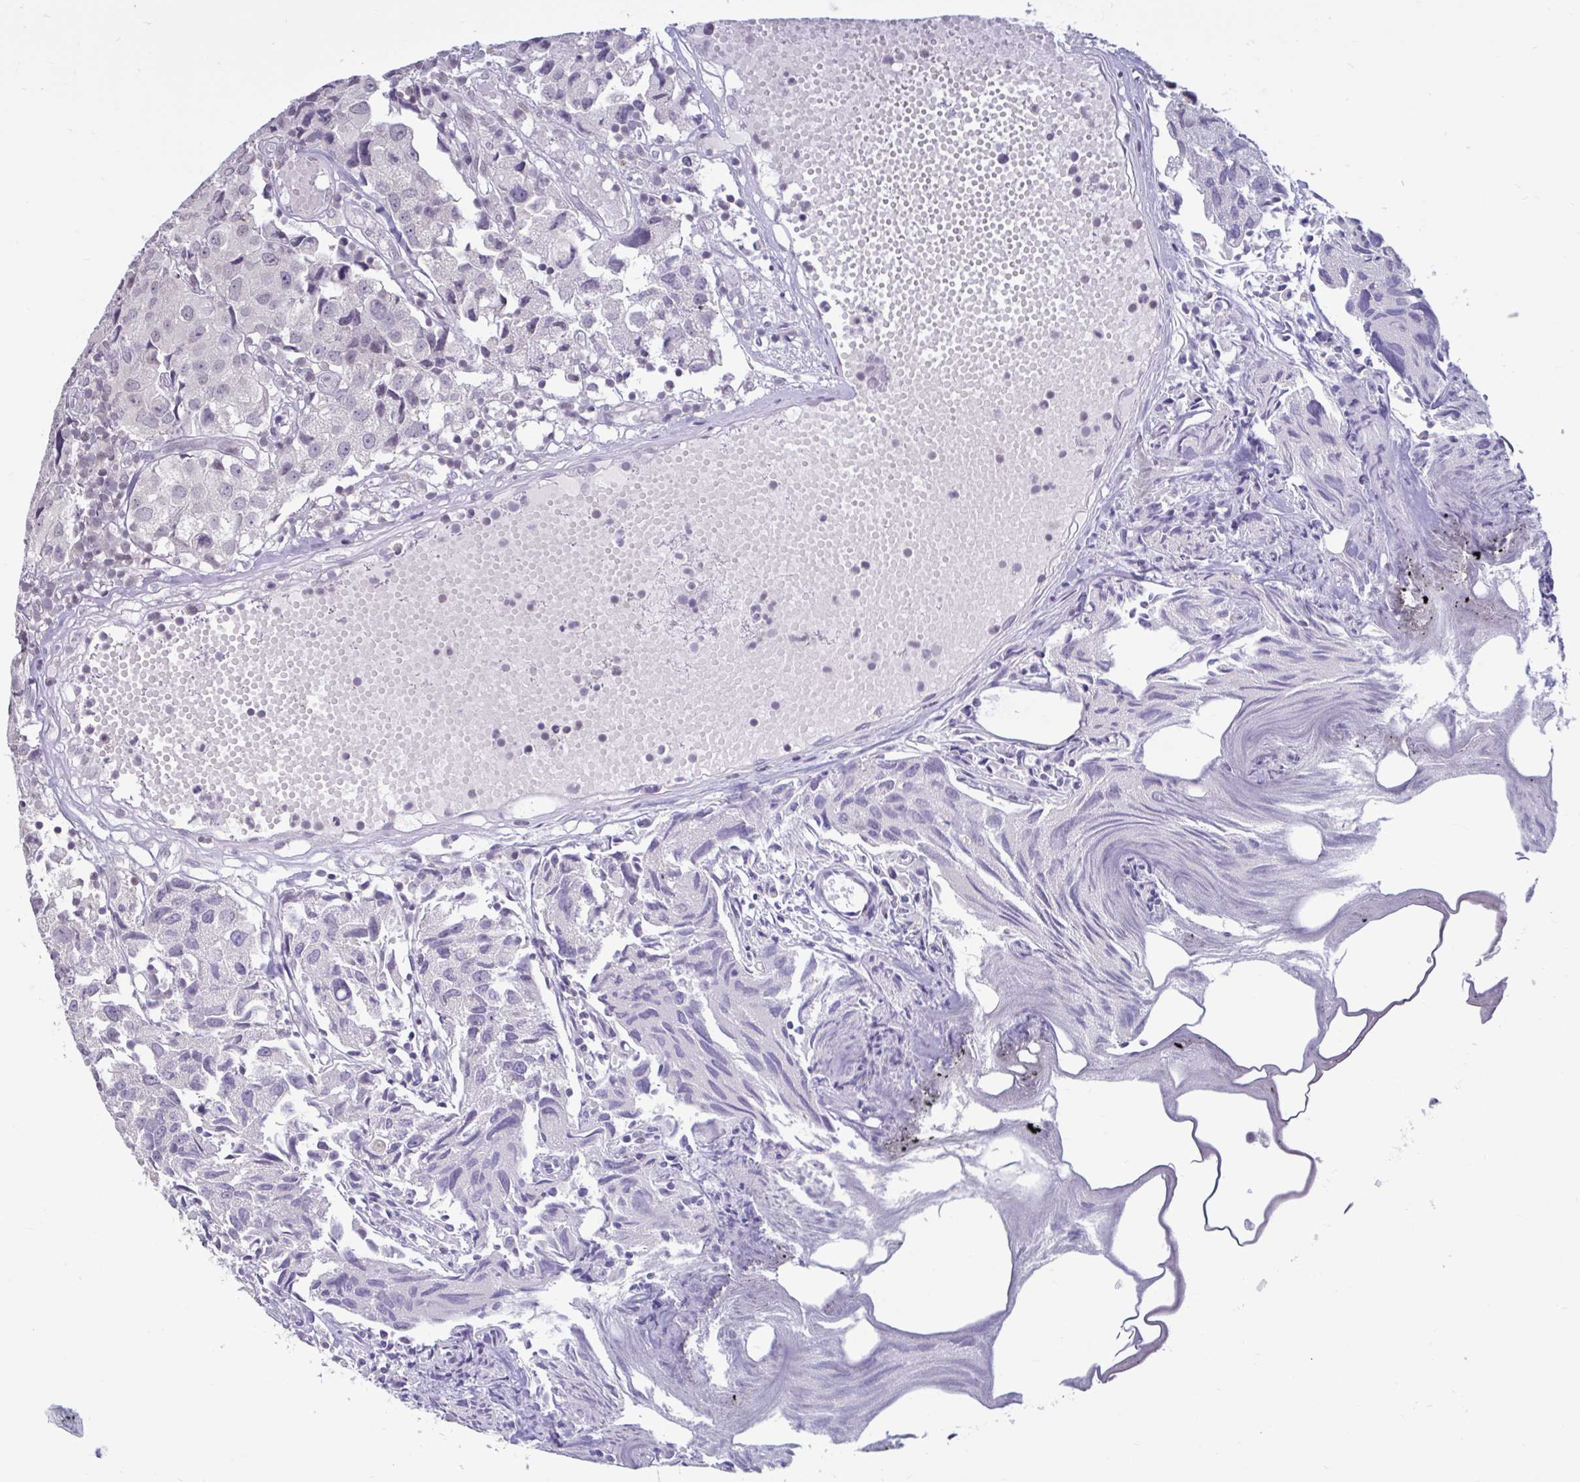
{"staining": {"intensity": "negative", "quantity": "none", "location": "none"}, "tissue": "urothelial cancer", "cell_type": "Tumor cells", "image_type": "cancer", "snomed": [{"axis": "morphology", "description": "Urothelial carcinoma, High grade"}, {"axis": "topography", "description": "Urinary bladder"}], "caption": "A photomicrograph of human urothelial cancer is negative for staining in tumor cells.", "gene": "ARPP19", "patient": {"sex": "female", "age": 75}}